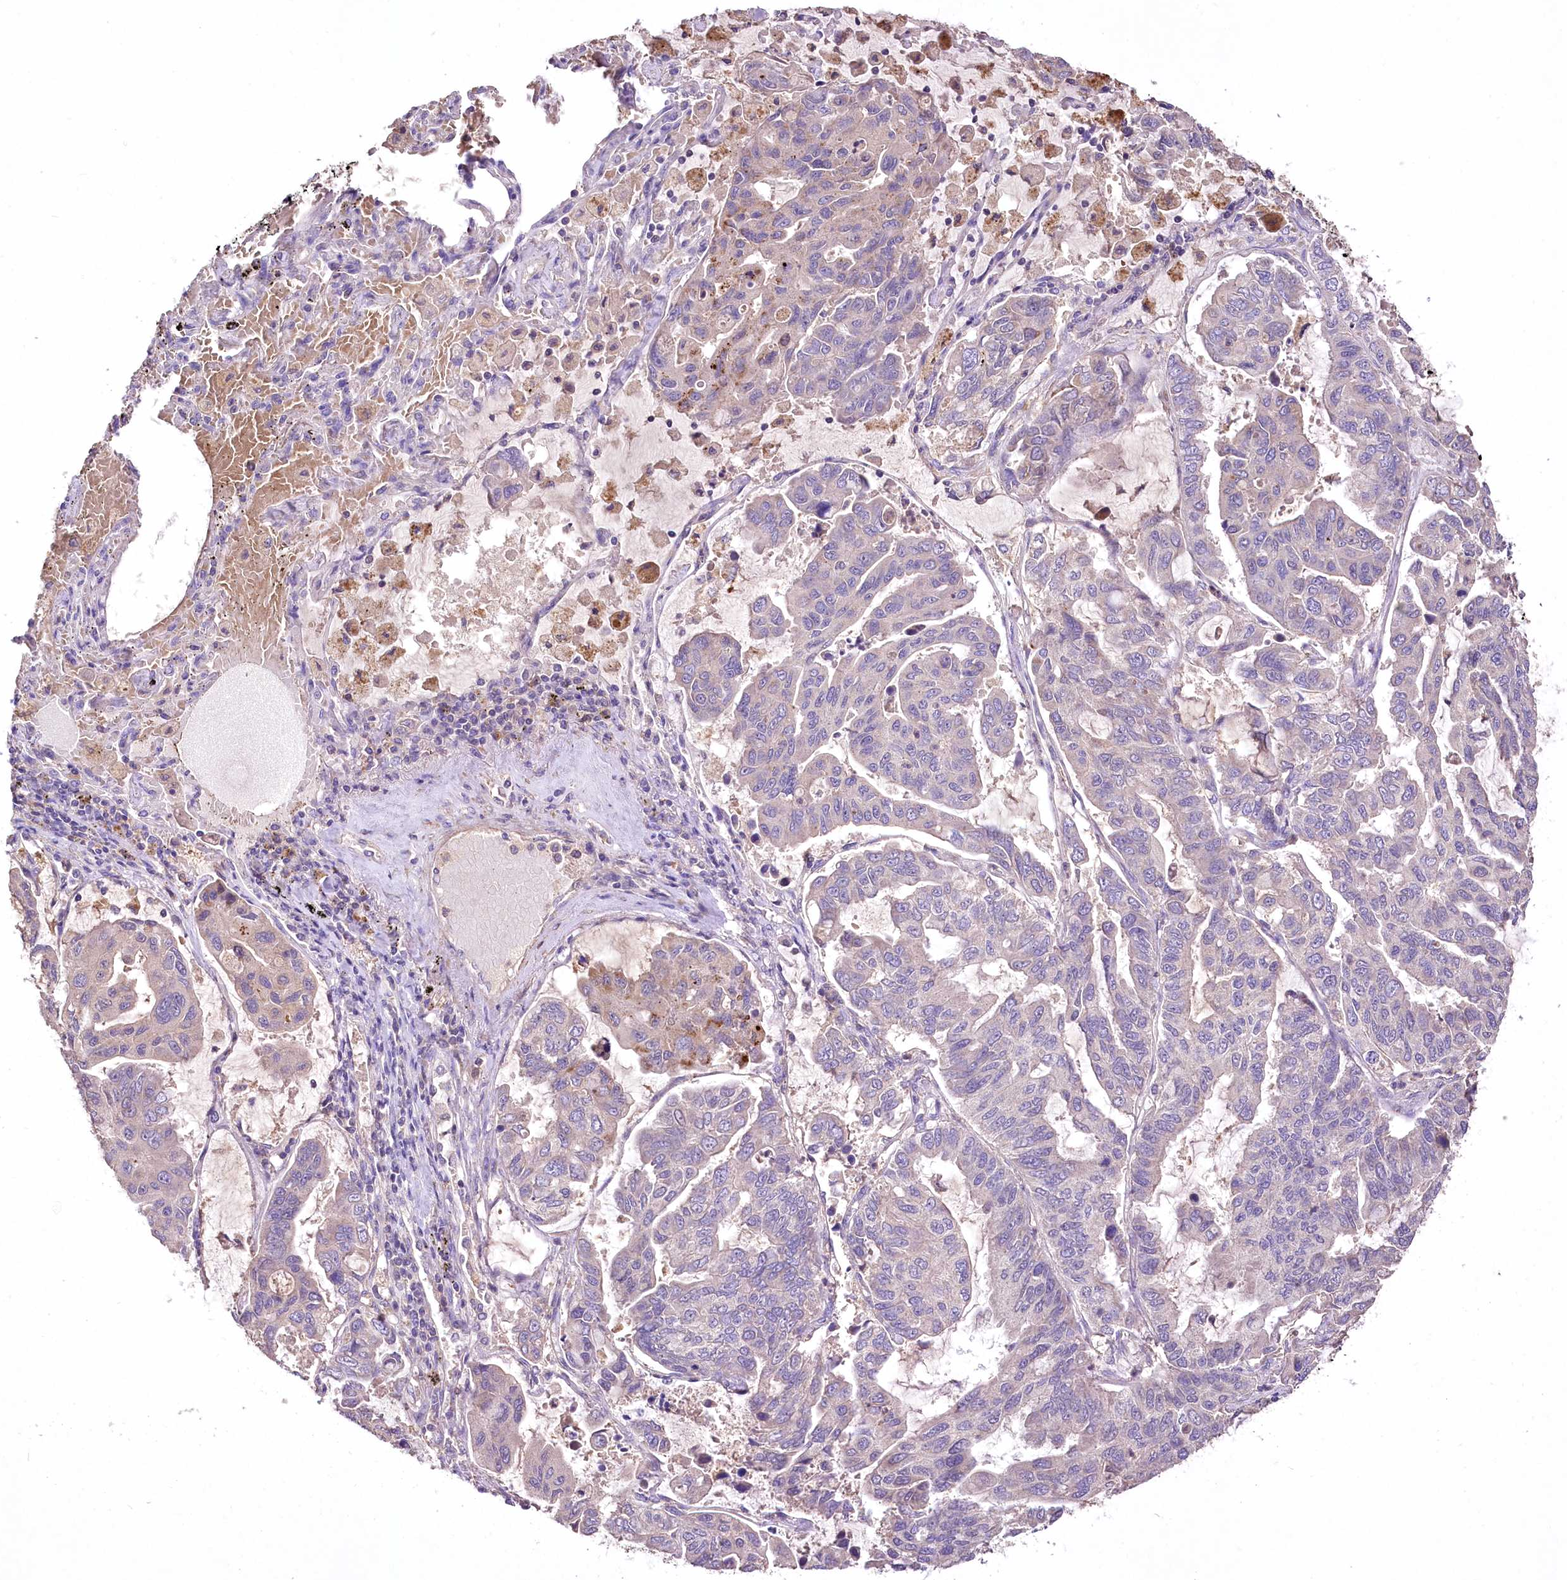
{"staining": {"intensity": "negative", "quantity": "none", "location": "none"}, "tissue": "lung cancer", "cell_type": "Tumor cells", "image_type": "cancer", "snomed": [{"axis": "morphology", "description": "Adenocarcinoma, NOS"}, {"axis": "topography", "description": "Lung"}], "caption": "This histopathology image is of lung cancer stained with IHC to label a protein in brown with the nuclei are counter-stained blue. There is no staining in tumor cells.", "gene": "PCYOX1L", "patient": {"sex": "male", "age": 64}}